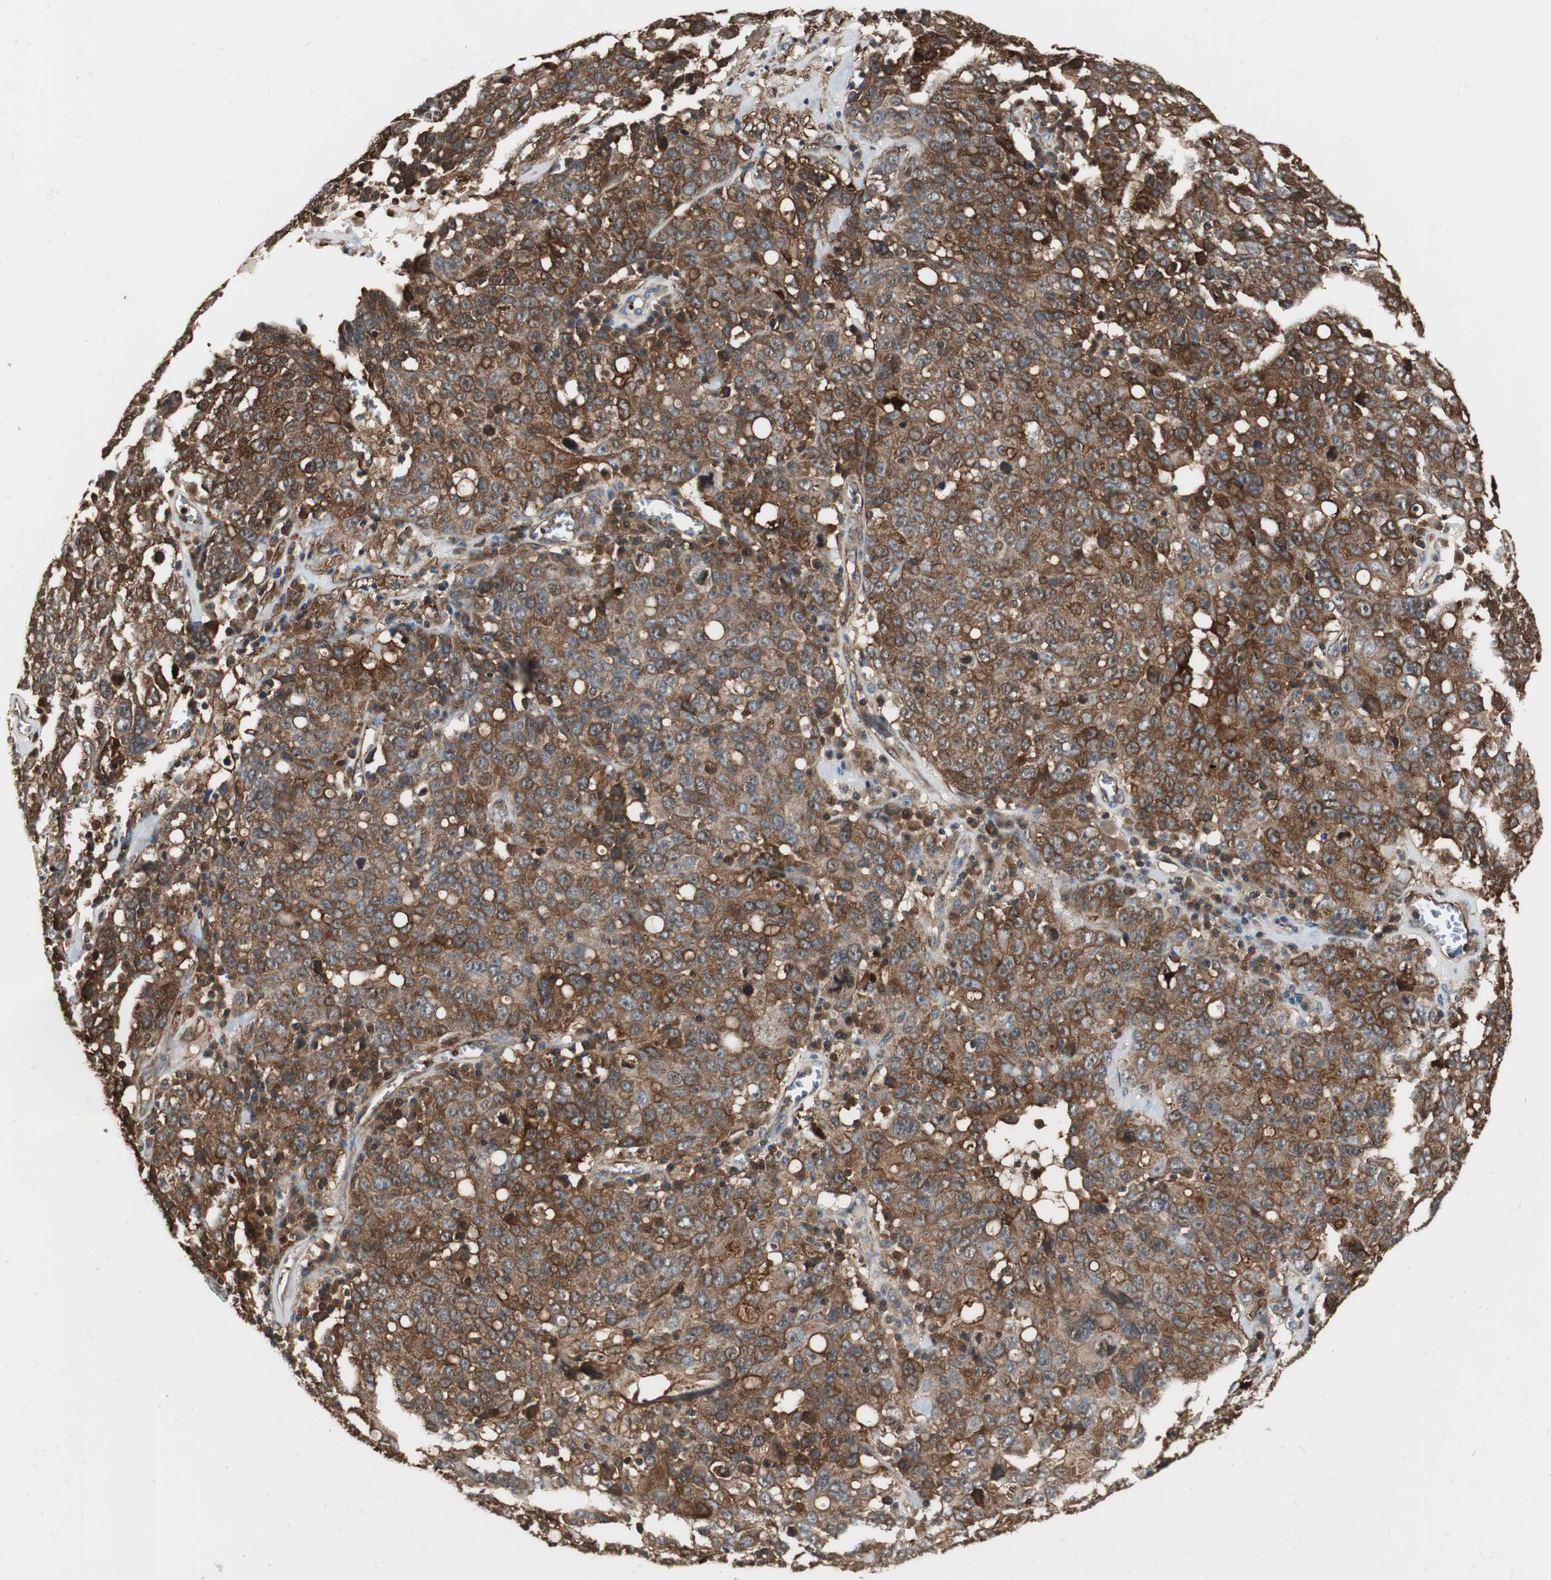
{"staining": {"intensity": "strong", "quantity": ">75%", "location": "cytoplasmic/membranous"}, "tissue": "ovarian cancer", "cell_type": "Tumor cells", "image_type": "cancer", "snomed": [{"axis": "morphology", "description": "Carcinoma, endometroid"}, {"axis": "topography", "description": "Ovary"}], "caption": "Protein staining of endometroid carcinoma (ovarian) tissue reveals strong cytoplasmic/membranous staining in approximately >75% of tumor cells.", "gene": "PTPN11", "patient": {"sex": "female", "age": 62}}